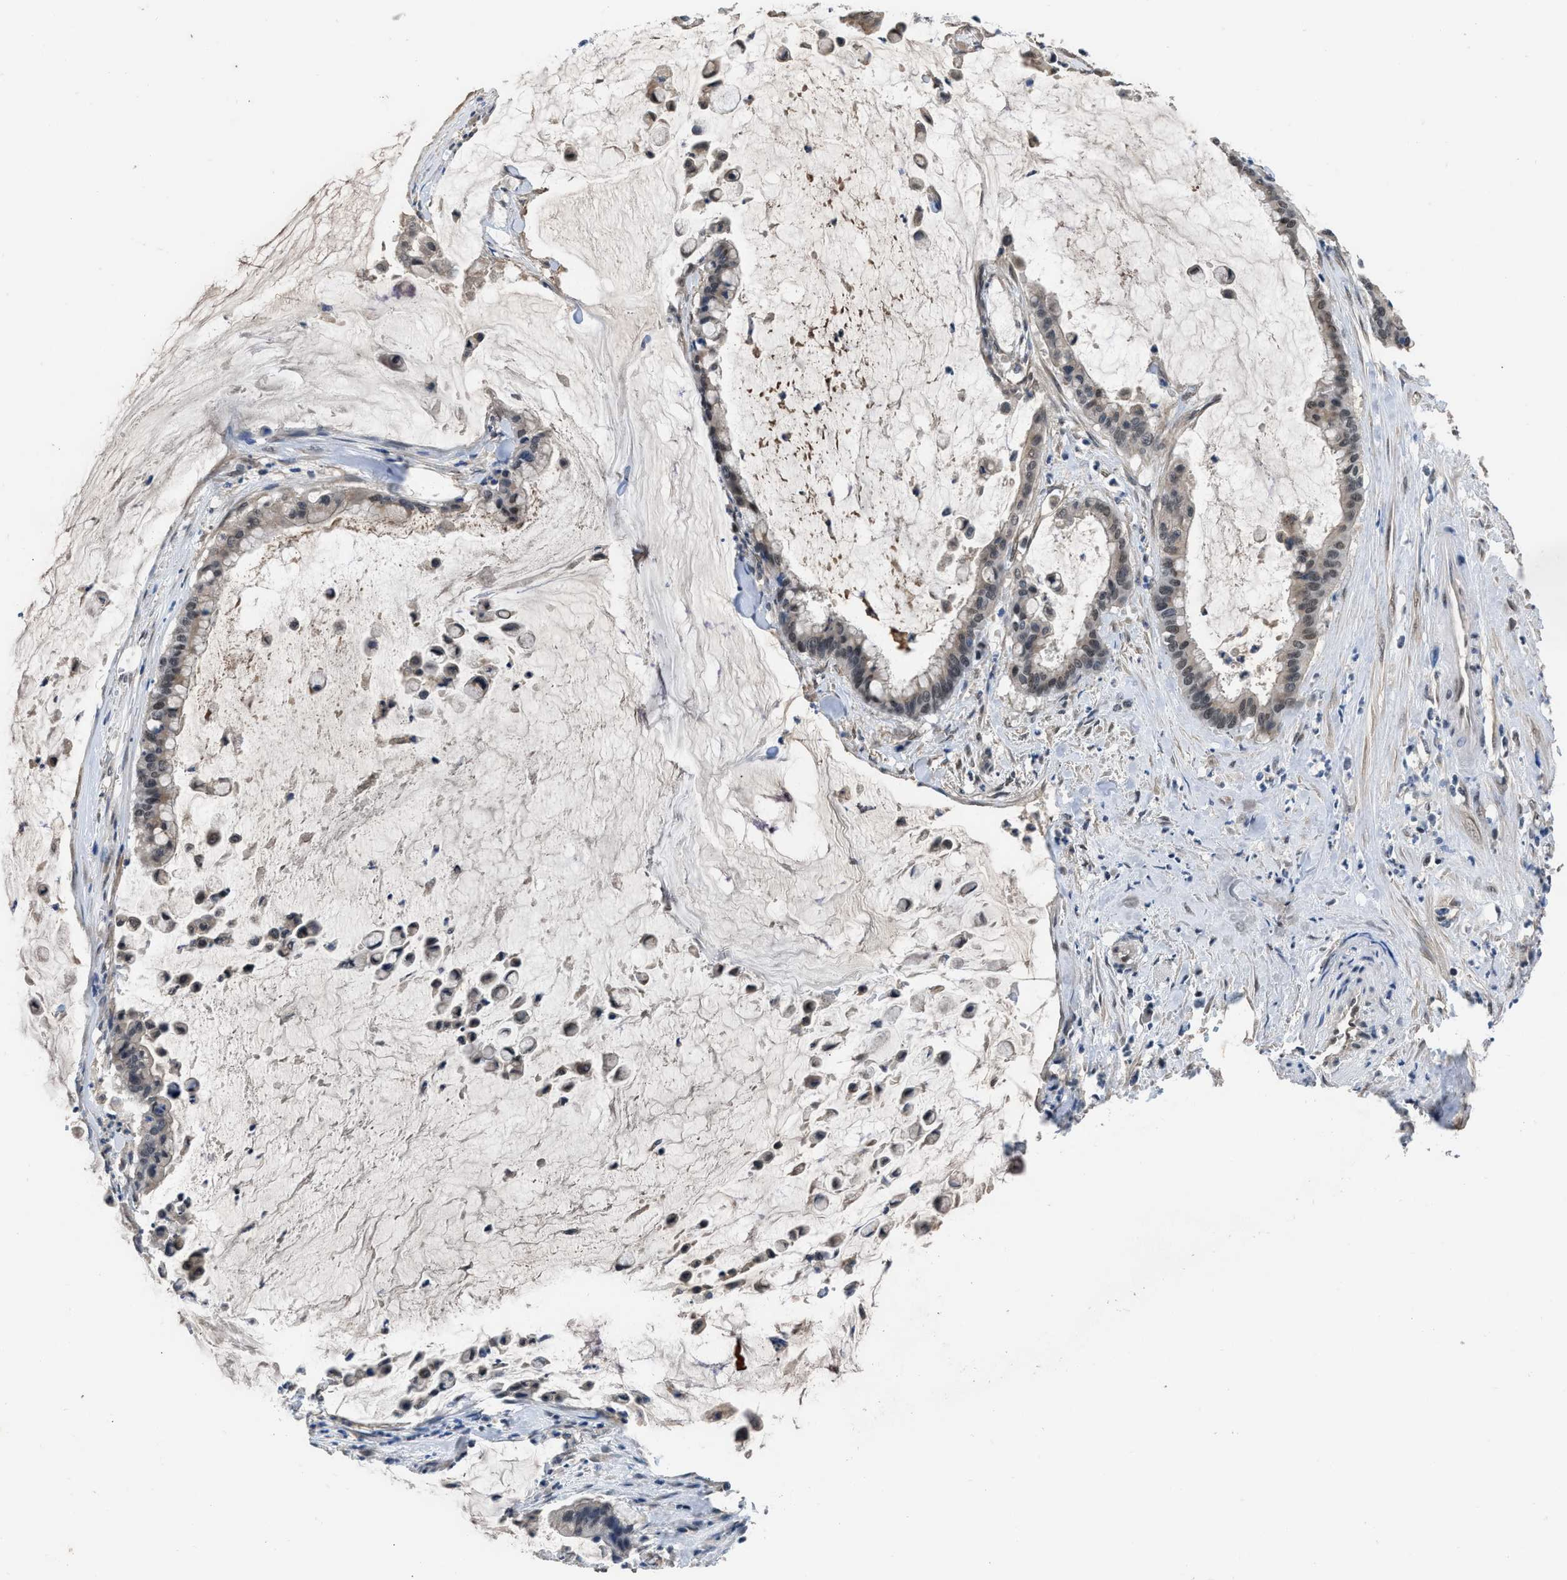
{"staining": {"intensity": "moderate", "quantity": ">75%", "location": "nuclear"}, "tissue": "pancreatic cancer", "cell_type": "Tumor cells", "image_type": "cancer", "snomed": [{"axis": "morphology", "description": "Adenocarcinoma, NOS"}, {"axis": "topography", "description": "Pancreas"}], "caption": "DAB (3,3'-diaminobenzidine) immunohistochemical staining of human adenocarcinoma (pancreatic) reveals moderate nuclear protein positivity in about >75% of tumor cells.", "gene": "TERF2IP", "patient": {"sex": "male", "age": 41}}